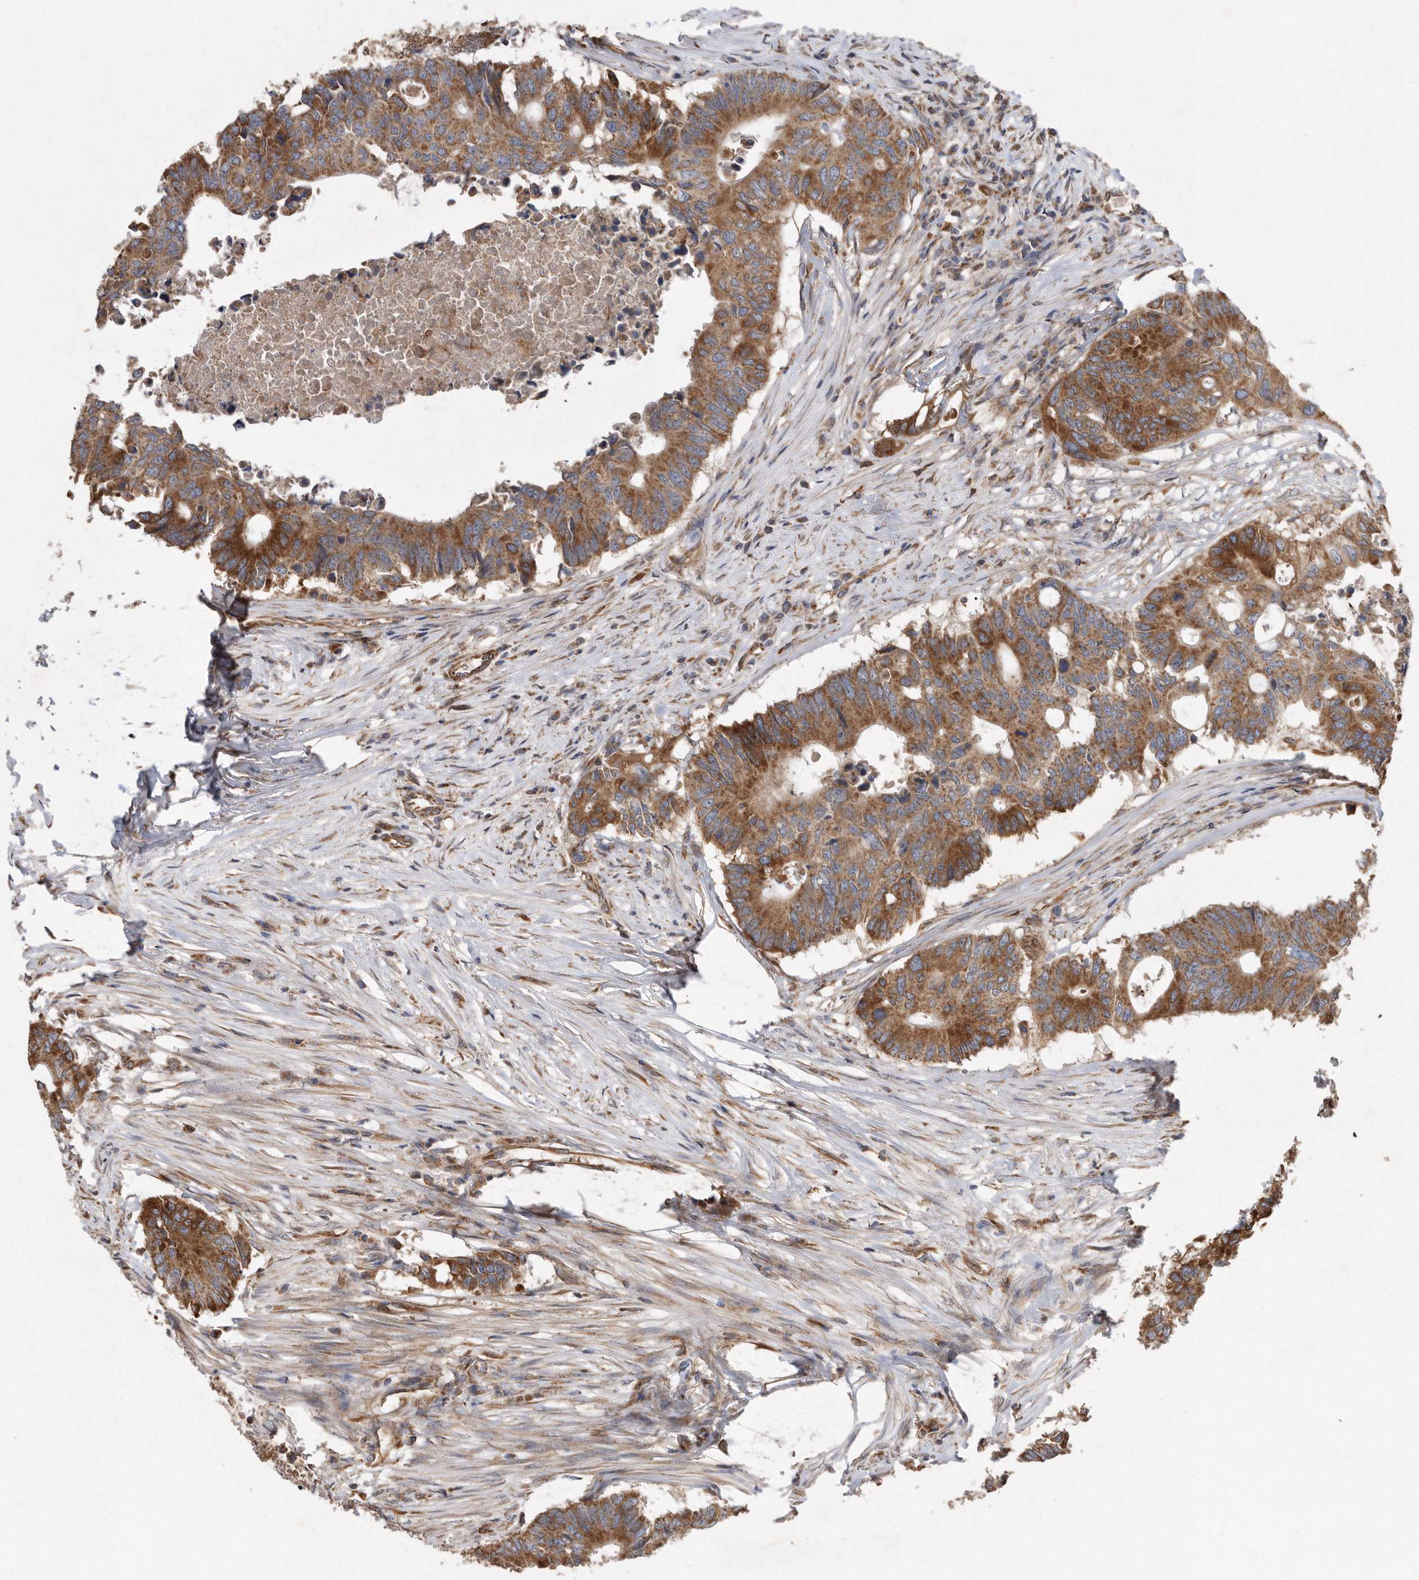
{"staining": {"intensity": "strong", "quantity": "25%-75%", "location": "cytoplasmic/membranous"}, "tissue": "colorectal cancer", "cell_type": "Tumor cells", "image_type": "cancer", "snomed": [{"axis": "morphology", "description": "Adenocarcinoma, NOS"}, {"axis": "topography", "description": "Colon"}], "caption": "A brown stain highlights strong cytoplasmic/membranous expression of a protein in human colorectal cancer (adenocarcinoma) tumor cells.", "gene": "PON2", "patient": {"sex": "male", "age": 71}}